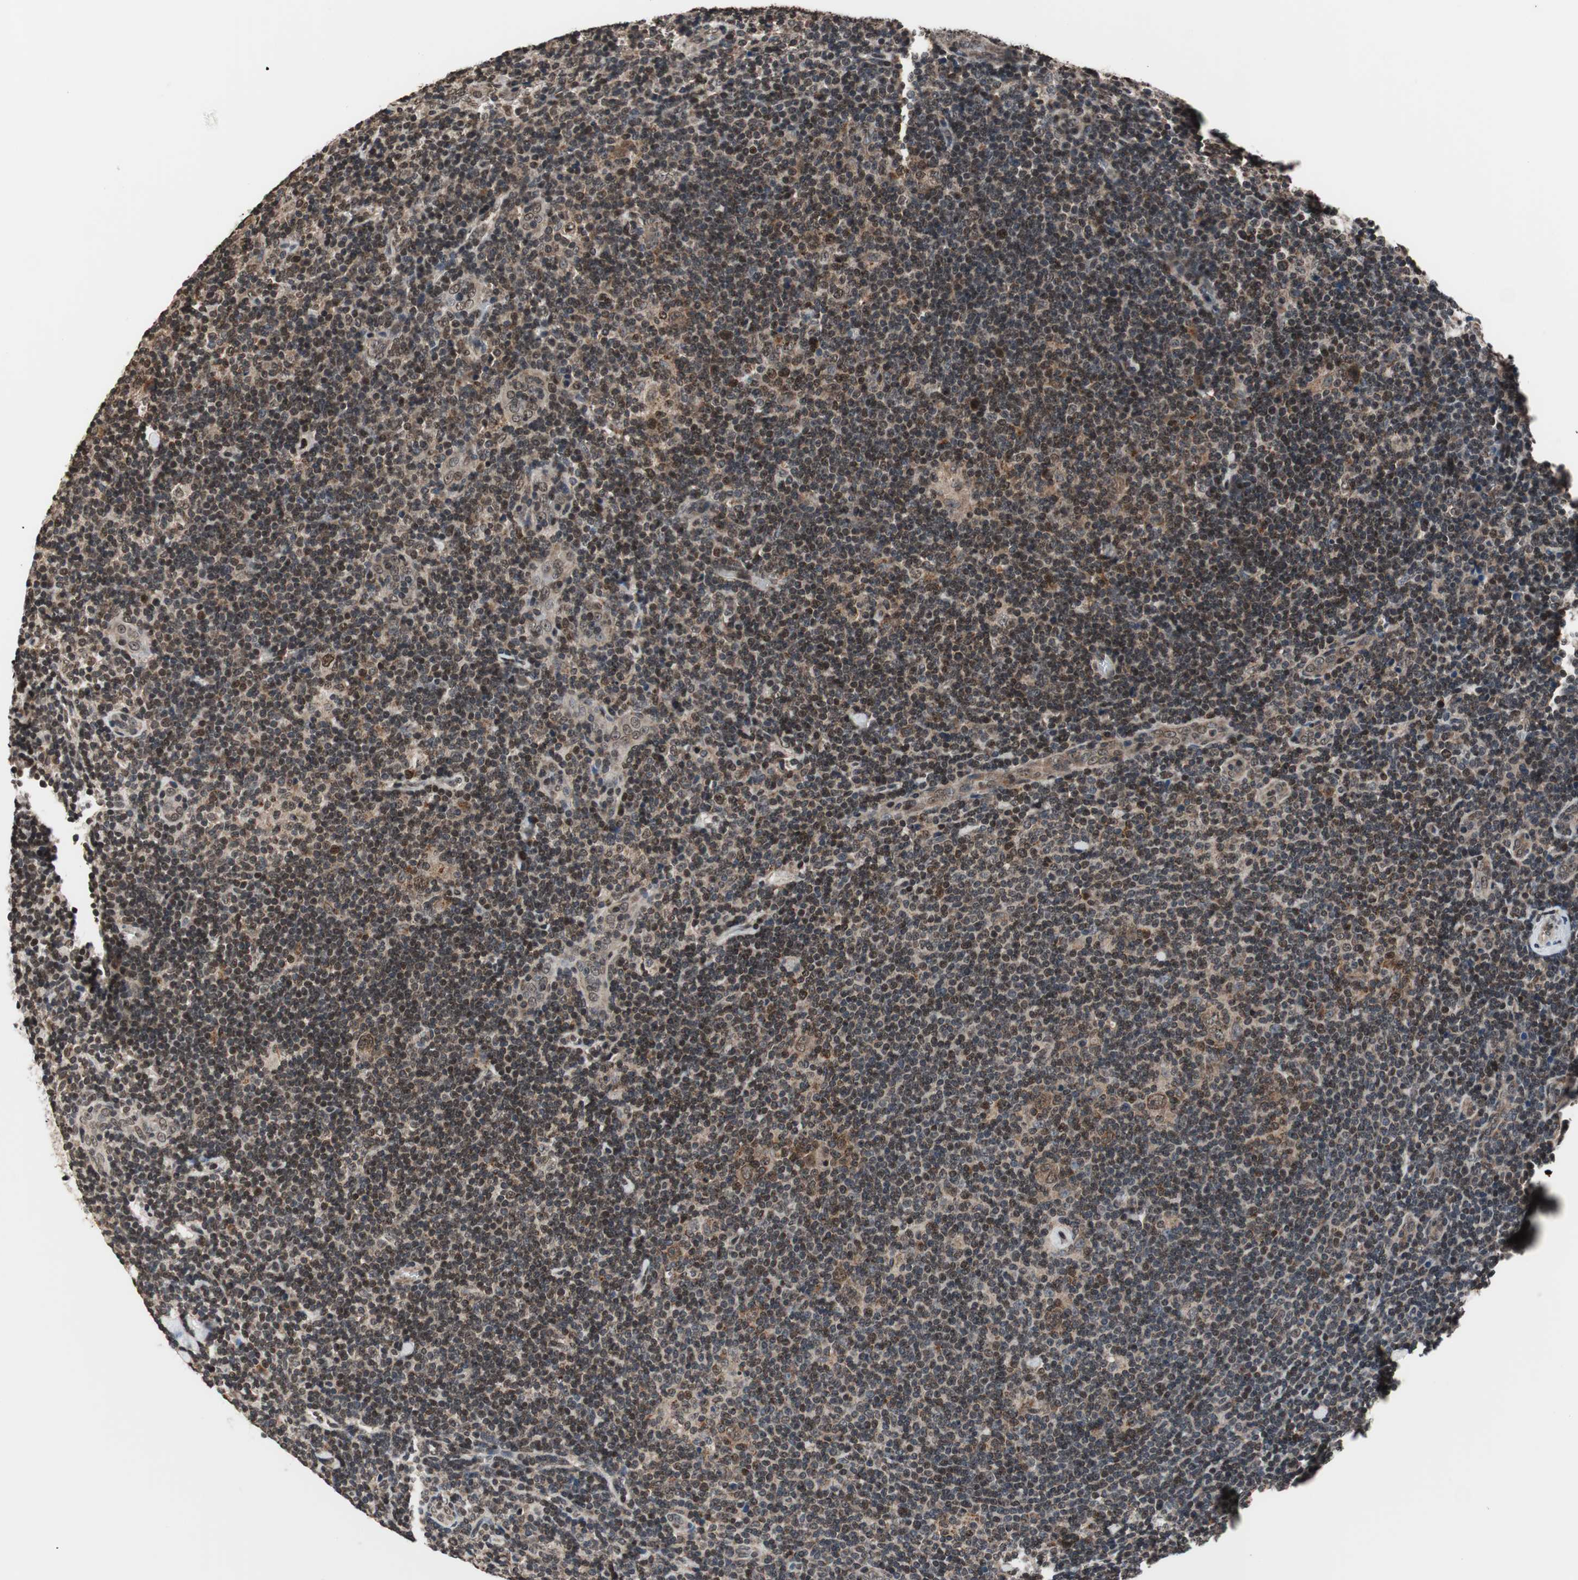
{"staining": {"intensity": "moderate", "quantity": ">75%", "location": "cytoplasmic/membranous,nuclear"}, "tissue": "lymphoma", "cell_type": "Tumor cells", "image_type": "cancer", "snomed": [{"axis": "morphology", "description": "Hodgkin's disease, NOS"}, {"axis": "topography", "description": "Lymph node"}], "caption": "Immunohistochemistry (IHC) image of neoplastic tissue: human Hodgkin's disease stained using IHC displays medium levels of moderate protein expression localized specifically in the cytoplasmic/membranous and nuclear of tumor cells, appearing as a cytoplasmic/membranous and nuclear brown color.", "gene": "RFC1", "patient": {"sex": "female", "age": 57}}